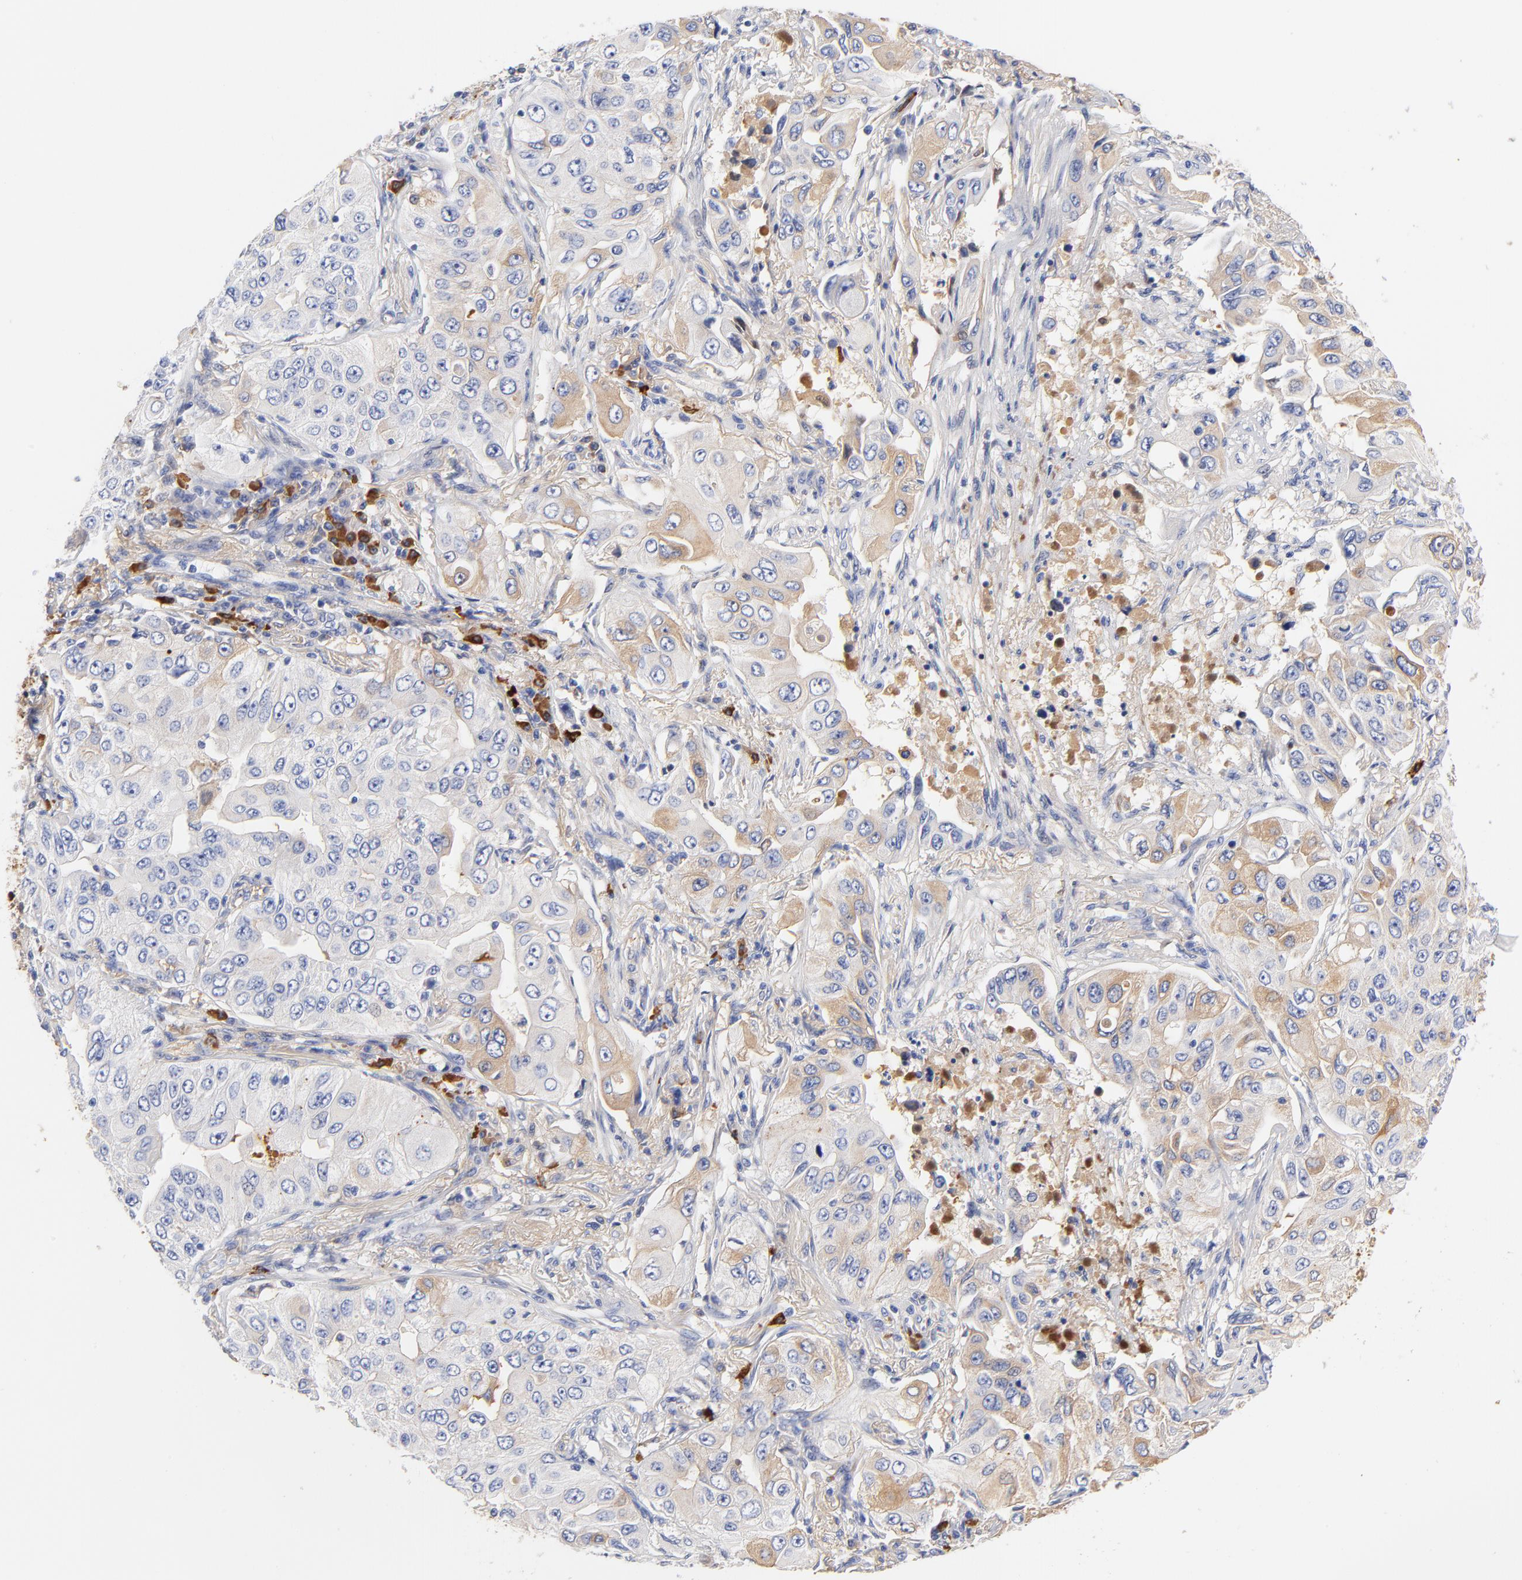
{"staining": {"intensity": "weak", "quantity": "25%-75%", "location": "cytoplasmic/membranous"}, "tissue": "lung cancer", "cell_type": "Tumor cells", "image_type": "cancer", "snomed": [{"axis": "morphology", "description": "Adenocarcinoma, NOS"}, {"axis": "topography", "description": "Lung"}], "caption": "Immunohistochemistry image of human adenocarcinoma (lung) stained for a protein (brown), which exhibits low levels of weak cytoplasmic/membranous expression in approximately 25%-75% of tumor cells.", "gene": "IGLV3-10", "patient": {"sex": "male", "age": 84}}